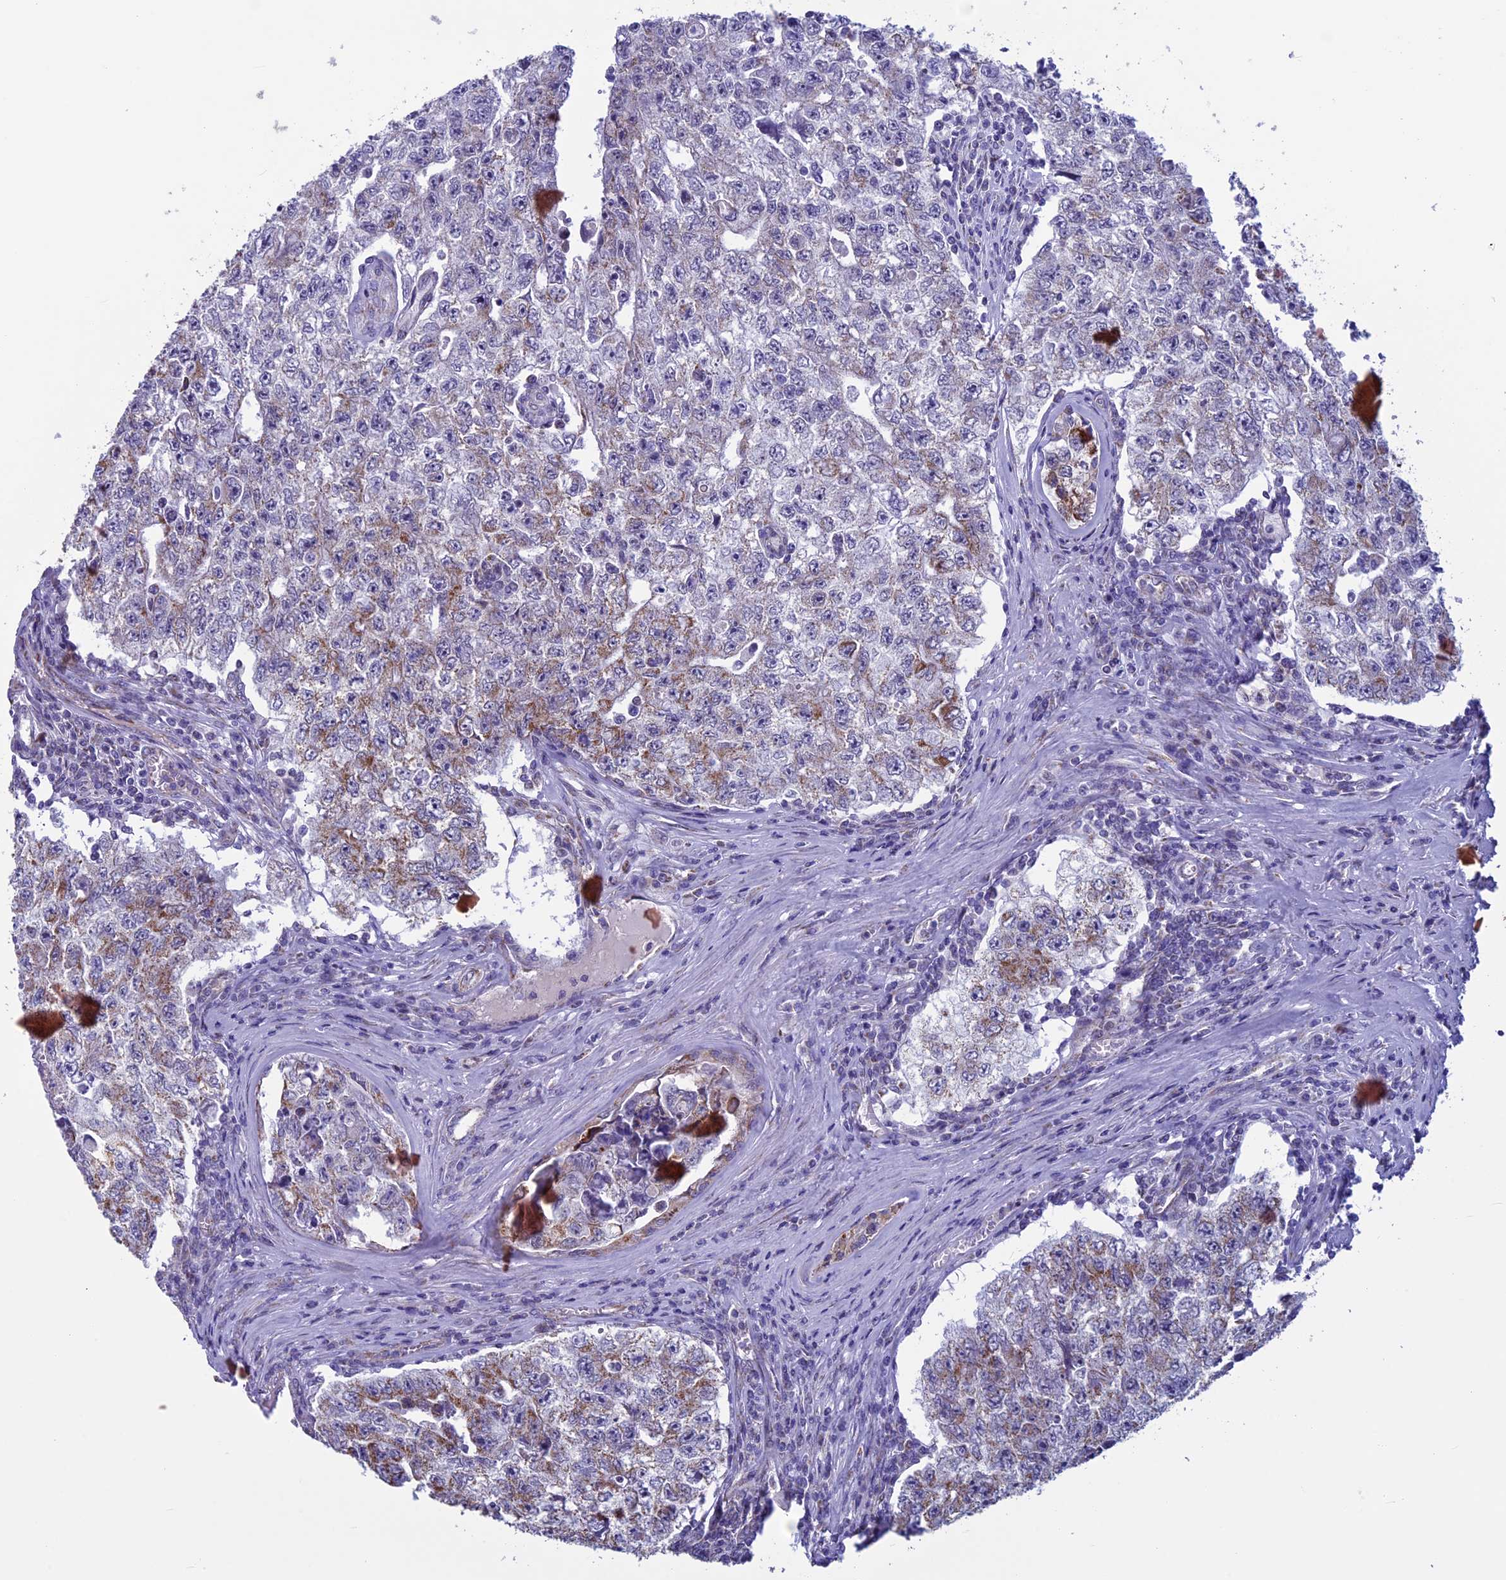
{"staining": {"intensity": "moderate", "quantity": "<25%", "location": "cytoplasmic/membranous"}, "tissue": "testis cancer", "cell_type": "Tumor cells", "image_type": "cancer", "snomed": [{"axis": "morphology", "description": "Carcinoma, Embryonal, NOS"}, {"axis": "topography", "description": "Testis"}], "caption": "Immunohistochemistry of human testis cancer exhibits low levels of moderate cytoplasmic/membranous positivity in approximately <25% of tumor cells.", "gene": "MFSD12", "patient": {"sex": "male", "age": 17}}